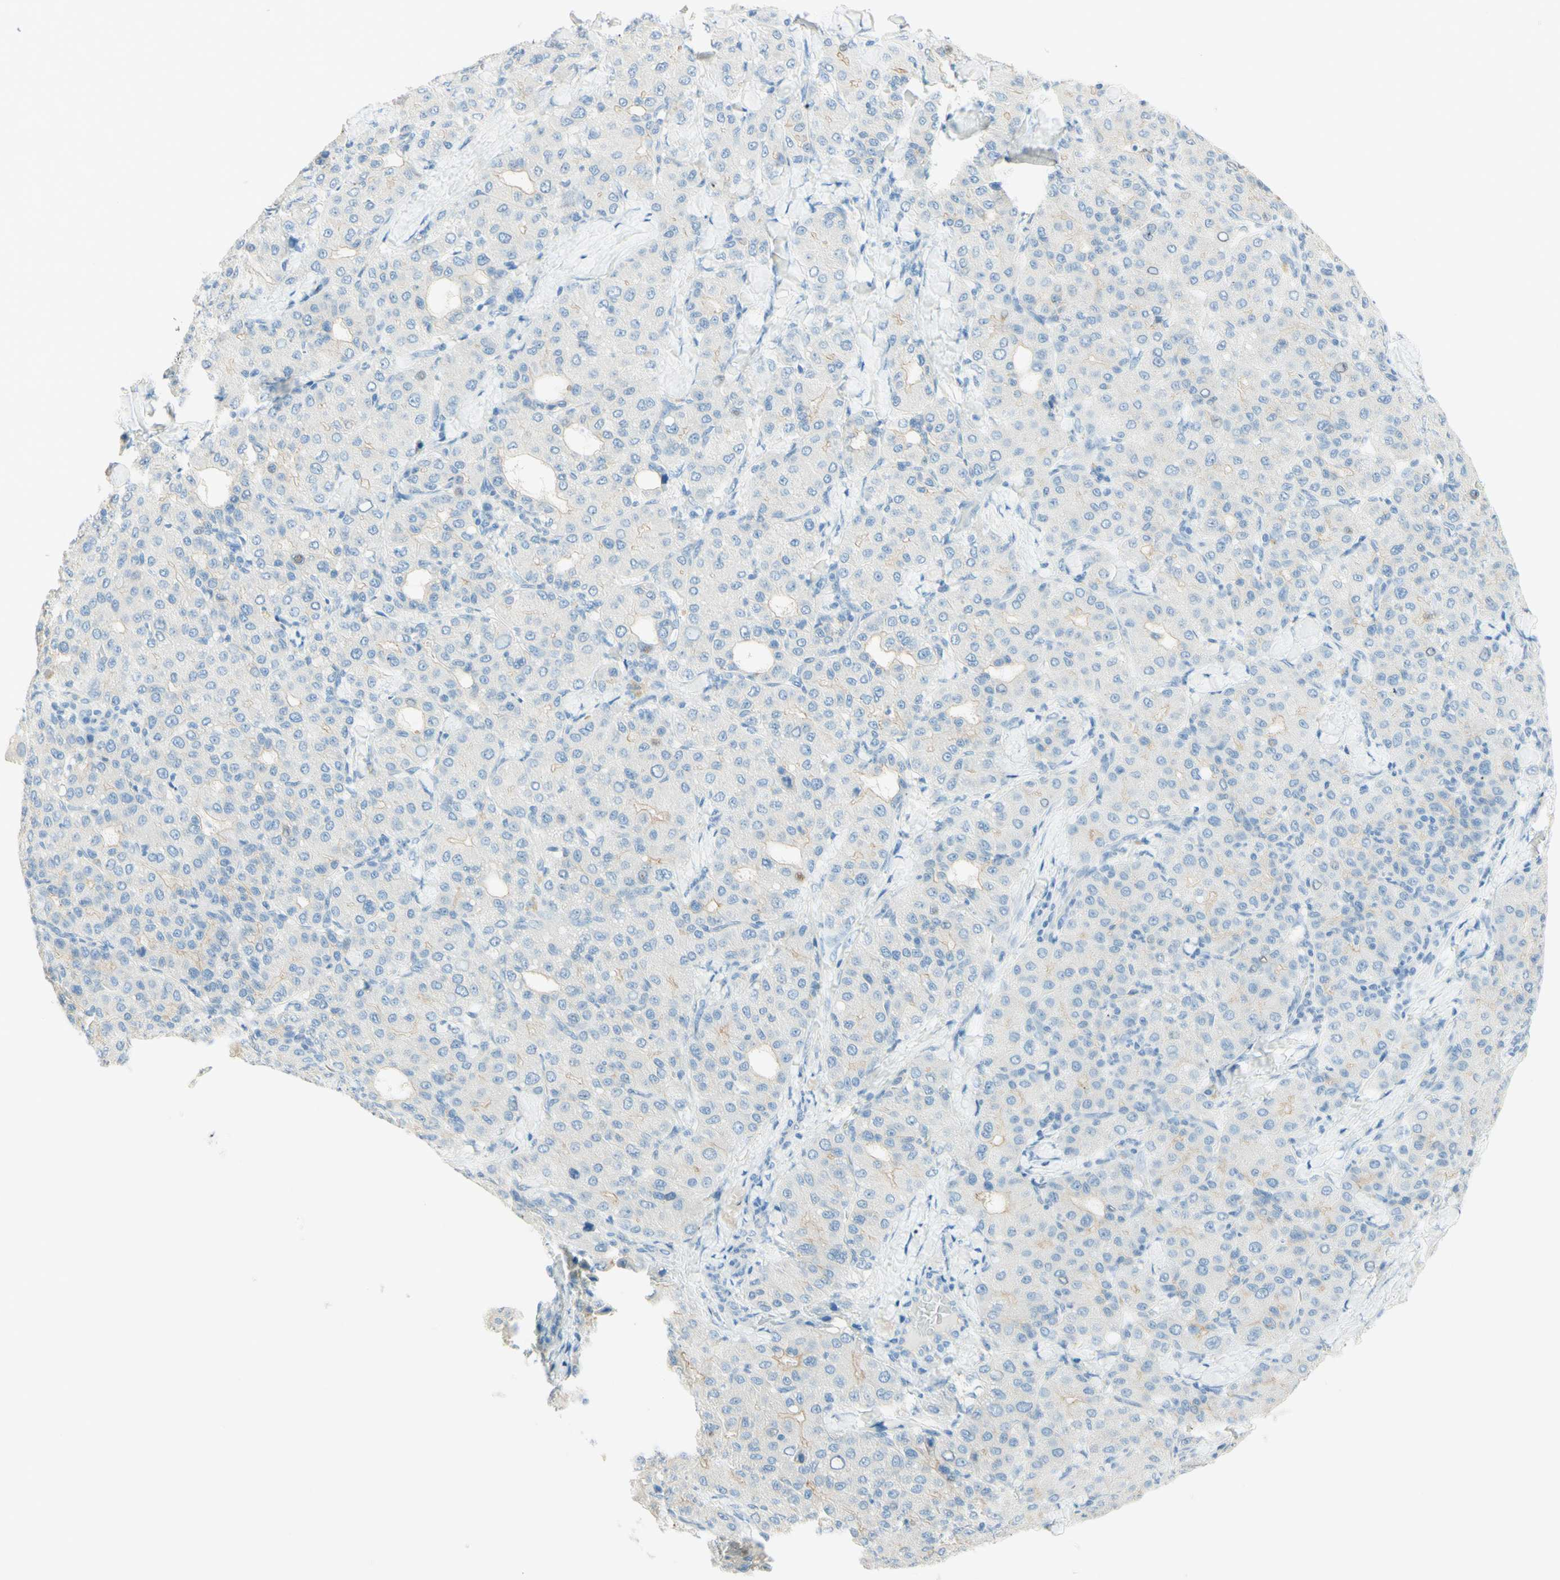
{"staining": {"intensity": "negative", "quantity": "none", "location": "none"}, "tissue": "liver cancer", "cell_type": "Tumor cells", "image_type": "cancer", "snomed": [{"axis": "morphology", "description": "Carcinoma, Hepatocellular, NOS"}, {"axis": "topography", "description": "Liver"}], "caption": "IHC of human liver cancer exhibits no expression in tumor cells.", "gene": "TMEM132D", "patient": {"sex": "male", "age": 65}}